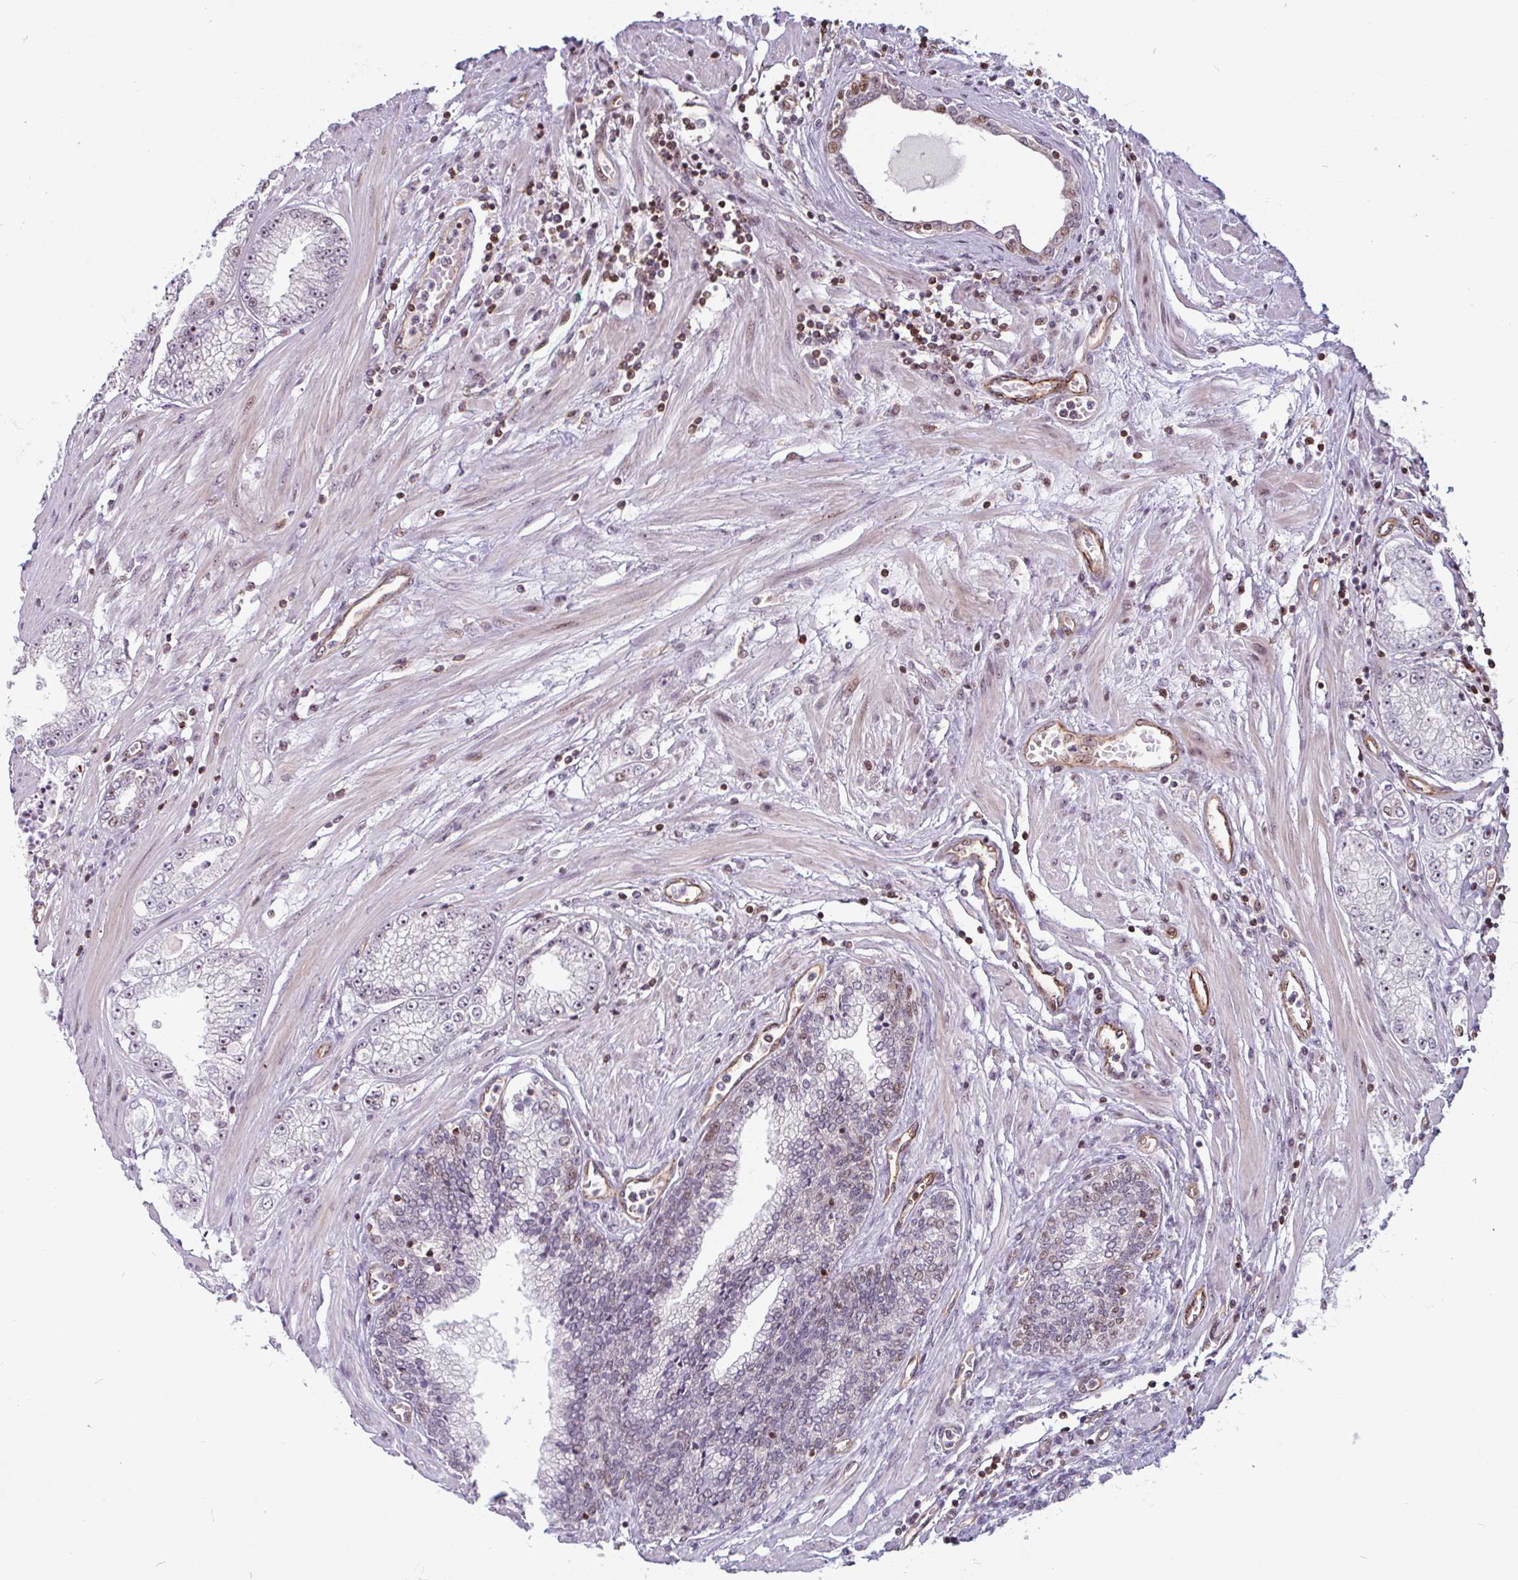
{"staining": {"intensity": "moderate", "quantity": "<25%", "location": "nuclear"}, "tissue": "prostate cancer", "cell_type": "Tumor cells", "image_type": "cancer", "snomed": [{"axis": "morphology", "description": "Adenocarcinoma, High grade"}, {"axis": "topography", "description": "Prostate"}], "caption": "Moderate nuclear expression for a protein is identified in approximately <25% of tumor cells of prostate adenocarcinoma (high-grade) using immunohistochemistry (IHC).", "gene": "ZNF689", "patient": {"sex": "male", "age": 69}}